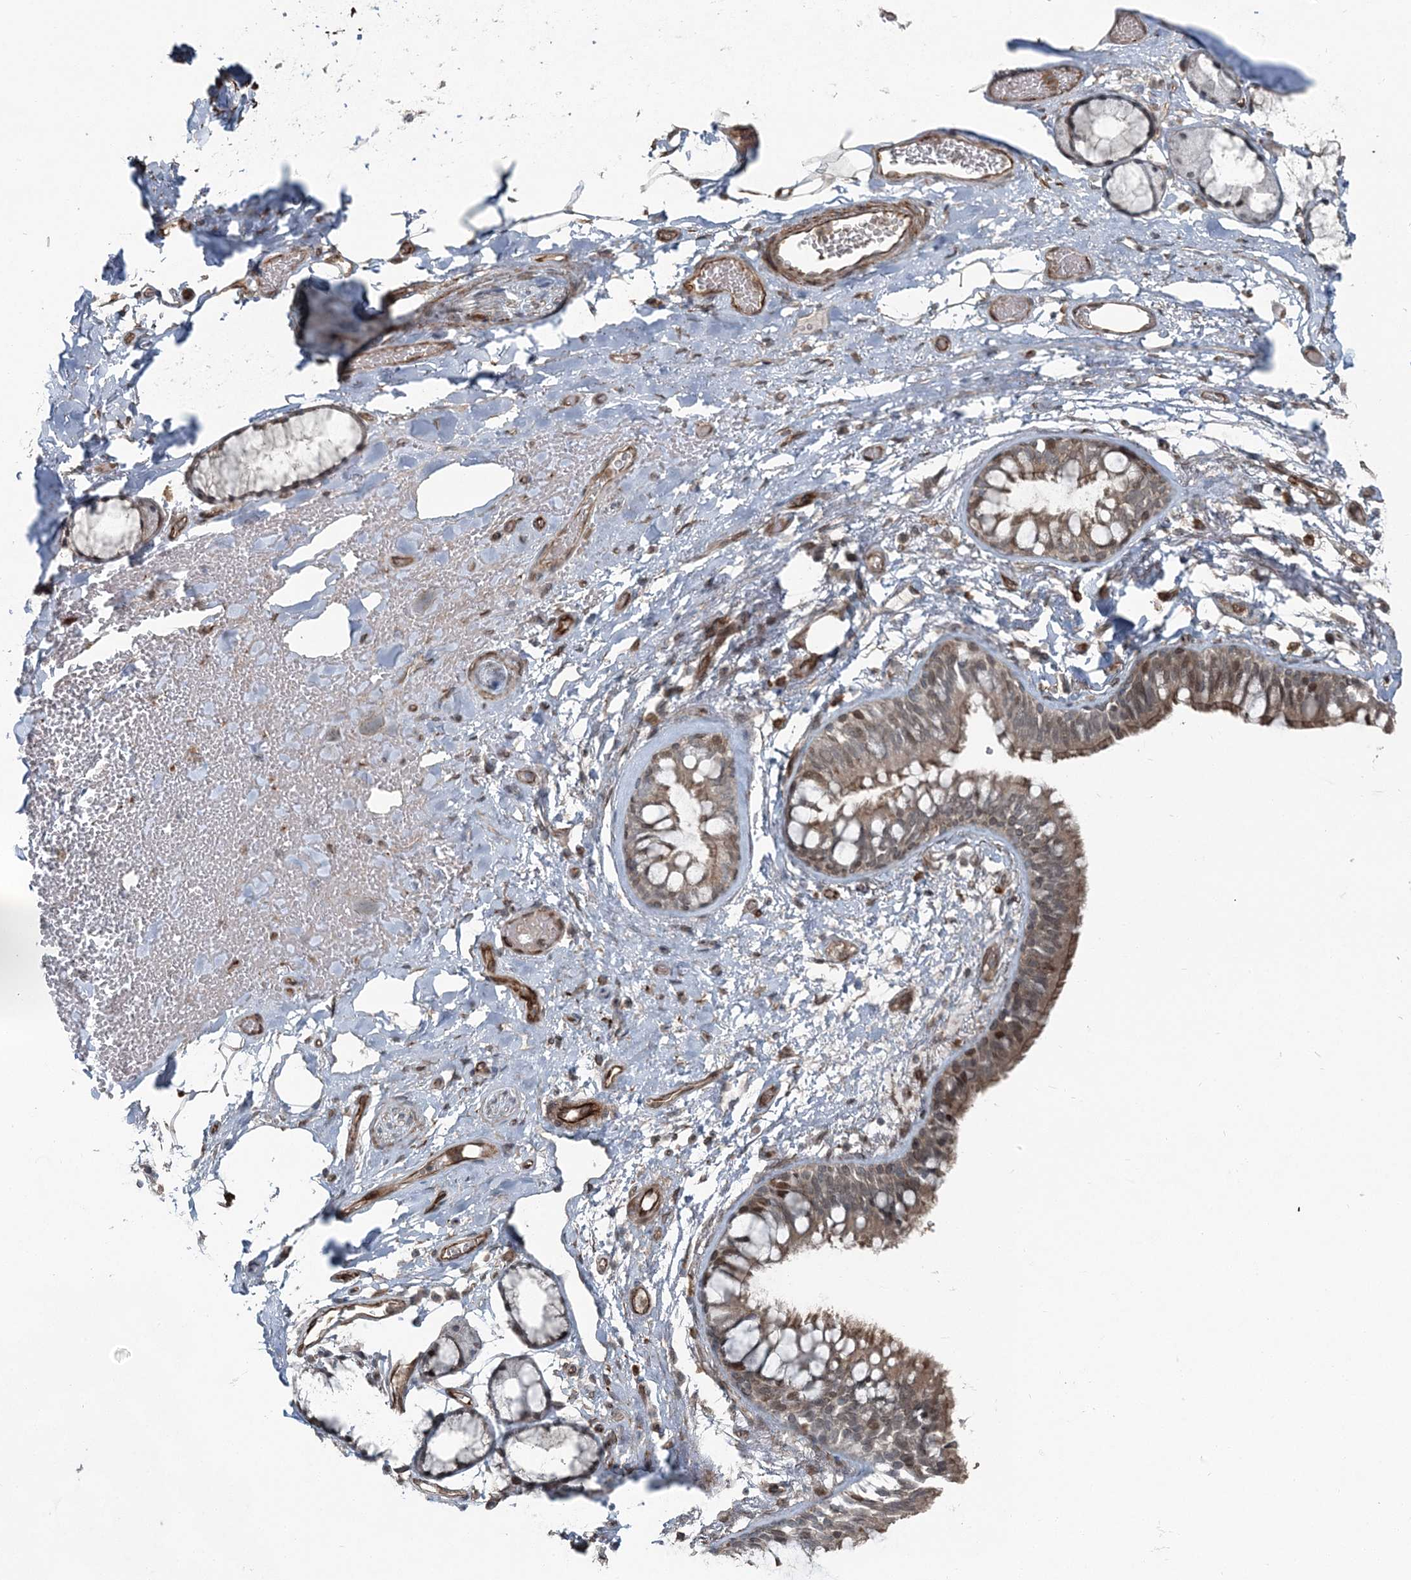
{"staining": {"intensity": "moderate", "quantity": ">75%", "location": "cytoplasmic/membranous"}, "tissue": "adipose tissue", "cell_type": "Adipocytes", "image_type": "normal", "snomed": [{"axis": "morphology", "description": "Normal tissue, NOS"}, {"axis": "topography", "description": "Cartilage tissue"}, {"axis": "topography", "description": "Bronchus"}], "caption": "Protein expression analysis of unremarkable adipose tissue shows moderate cytoplasmic/membranous staining in about >75% of adipocytes.", "gene": "FBXL17", "patient": {"sex": "female", "age": 73}}